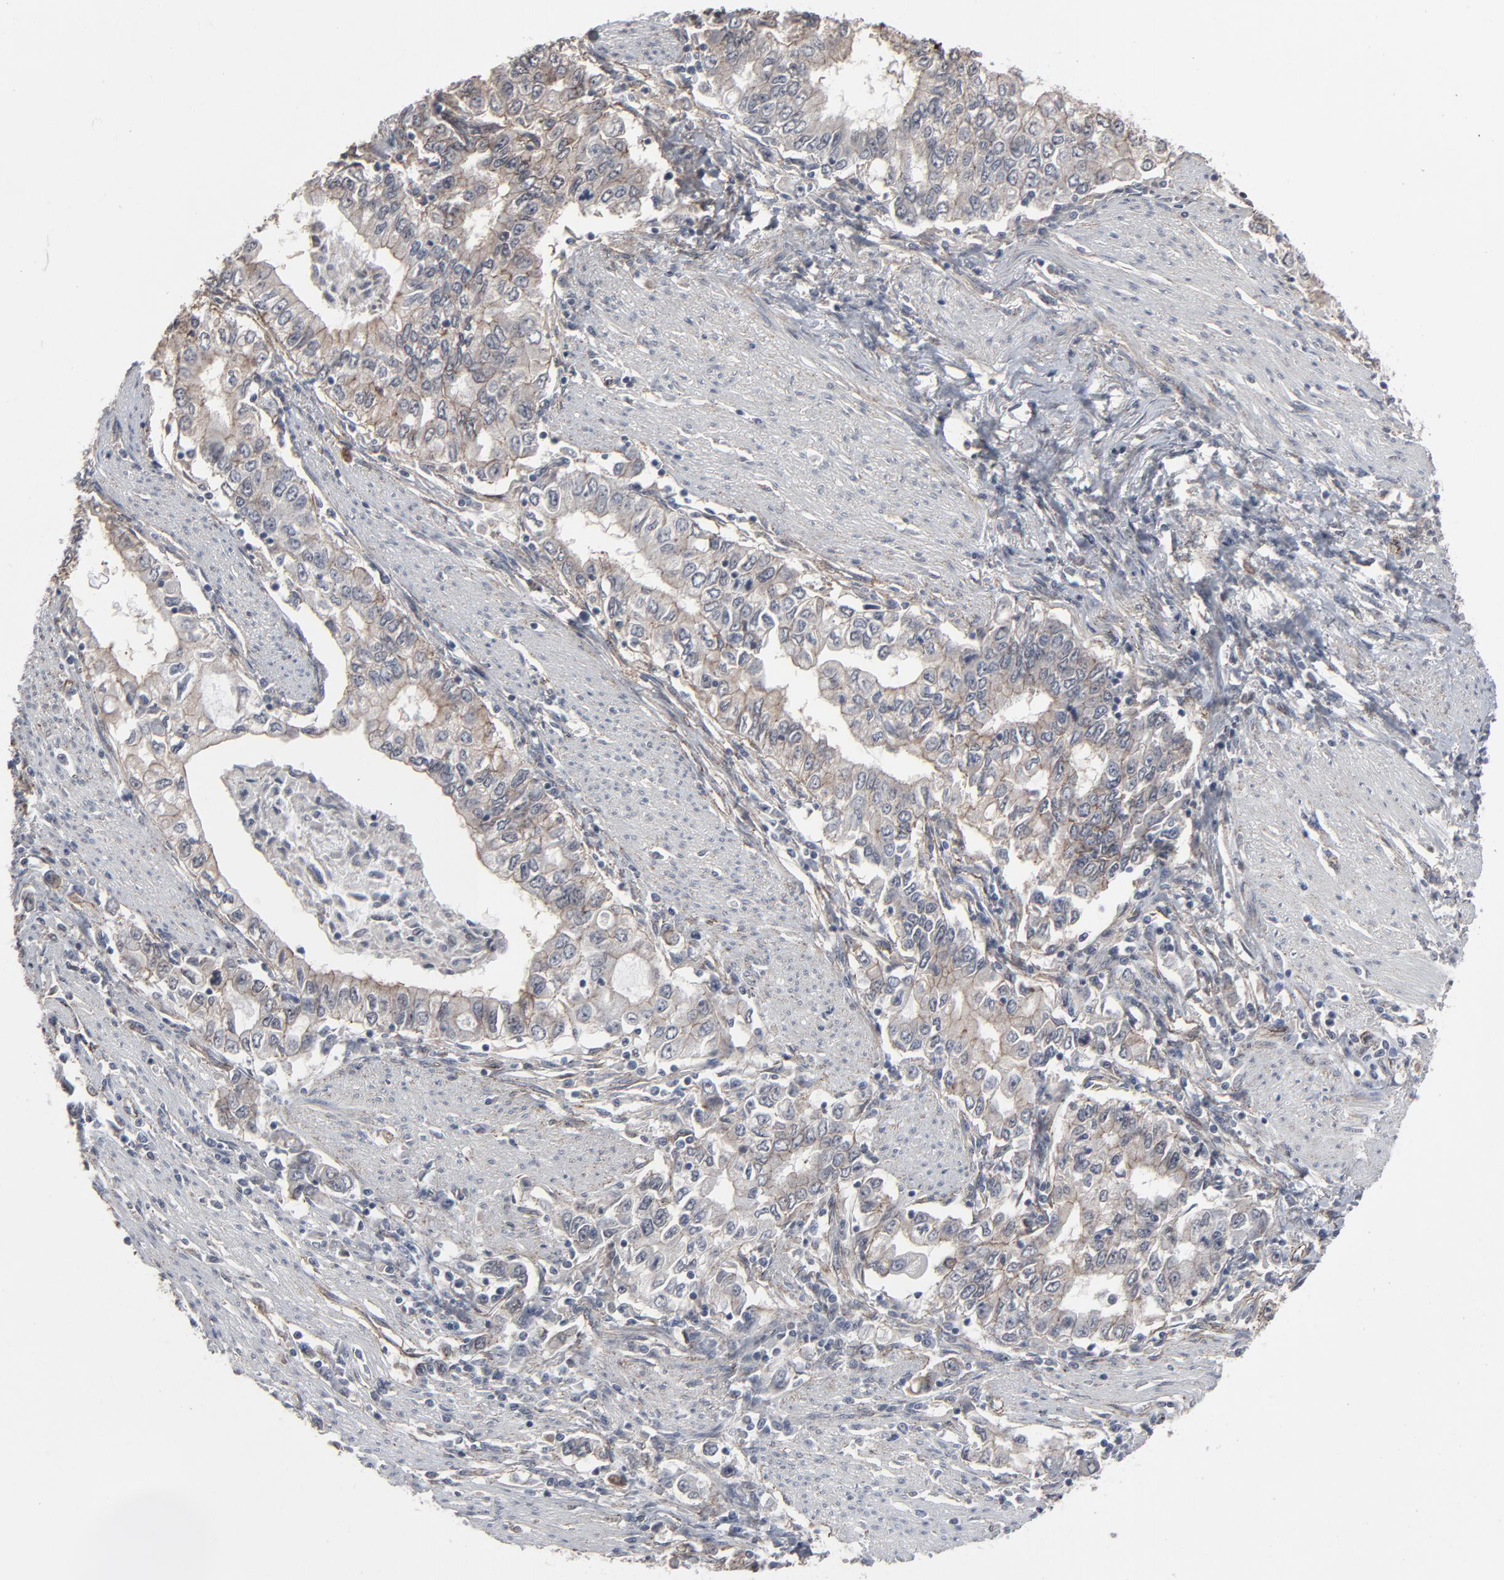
{"staining": {"intensity": "weak", "quantity": ">75%", "location": "cytoplasmic/membranous"}, "tissue": "stomach cancer", "cell_type": "Tumor cells", "image_type": "cancer", "snomed": [{"axis": "morphology", "description": "Adenocarcinoma, NOS"}, {"axis": "topography", "description": "Stomach, lower"}], "caption": "IHC of stomach adenocarcinoma displays low levels of weak cytoplasmic/membranous positivity in about >75% of tumor cells.", "gene": "CTNND1", "patient": {"sex": "female", "age": 72}}